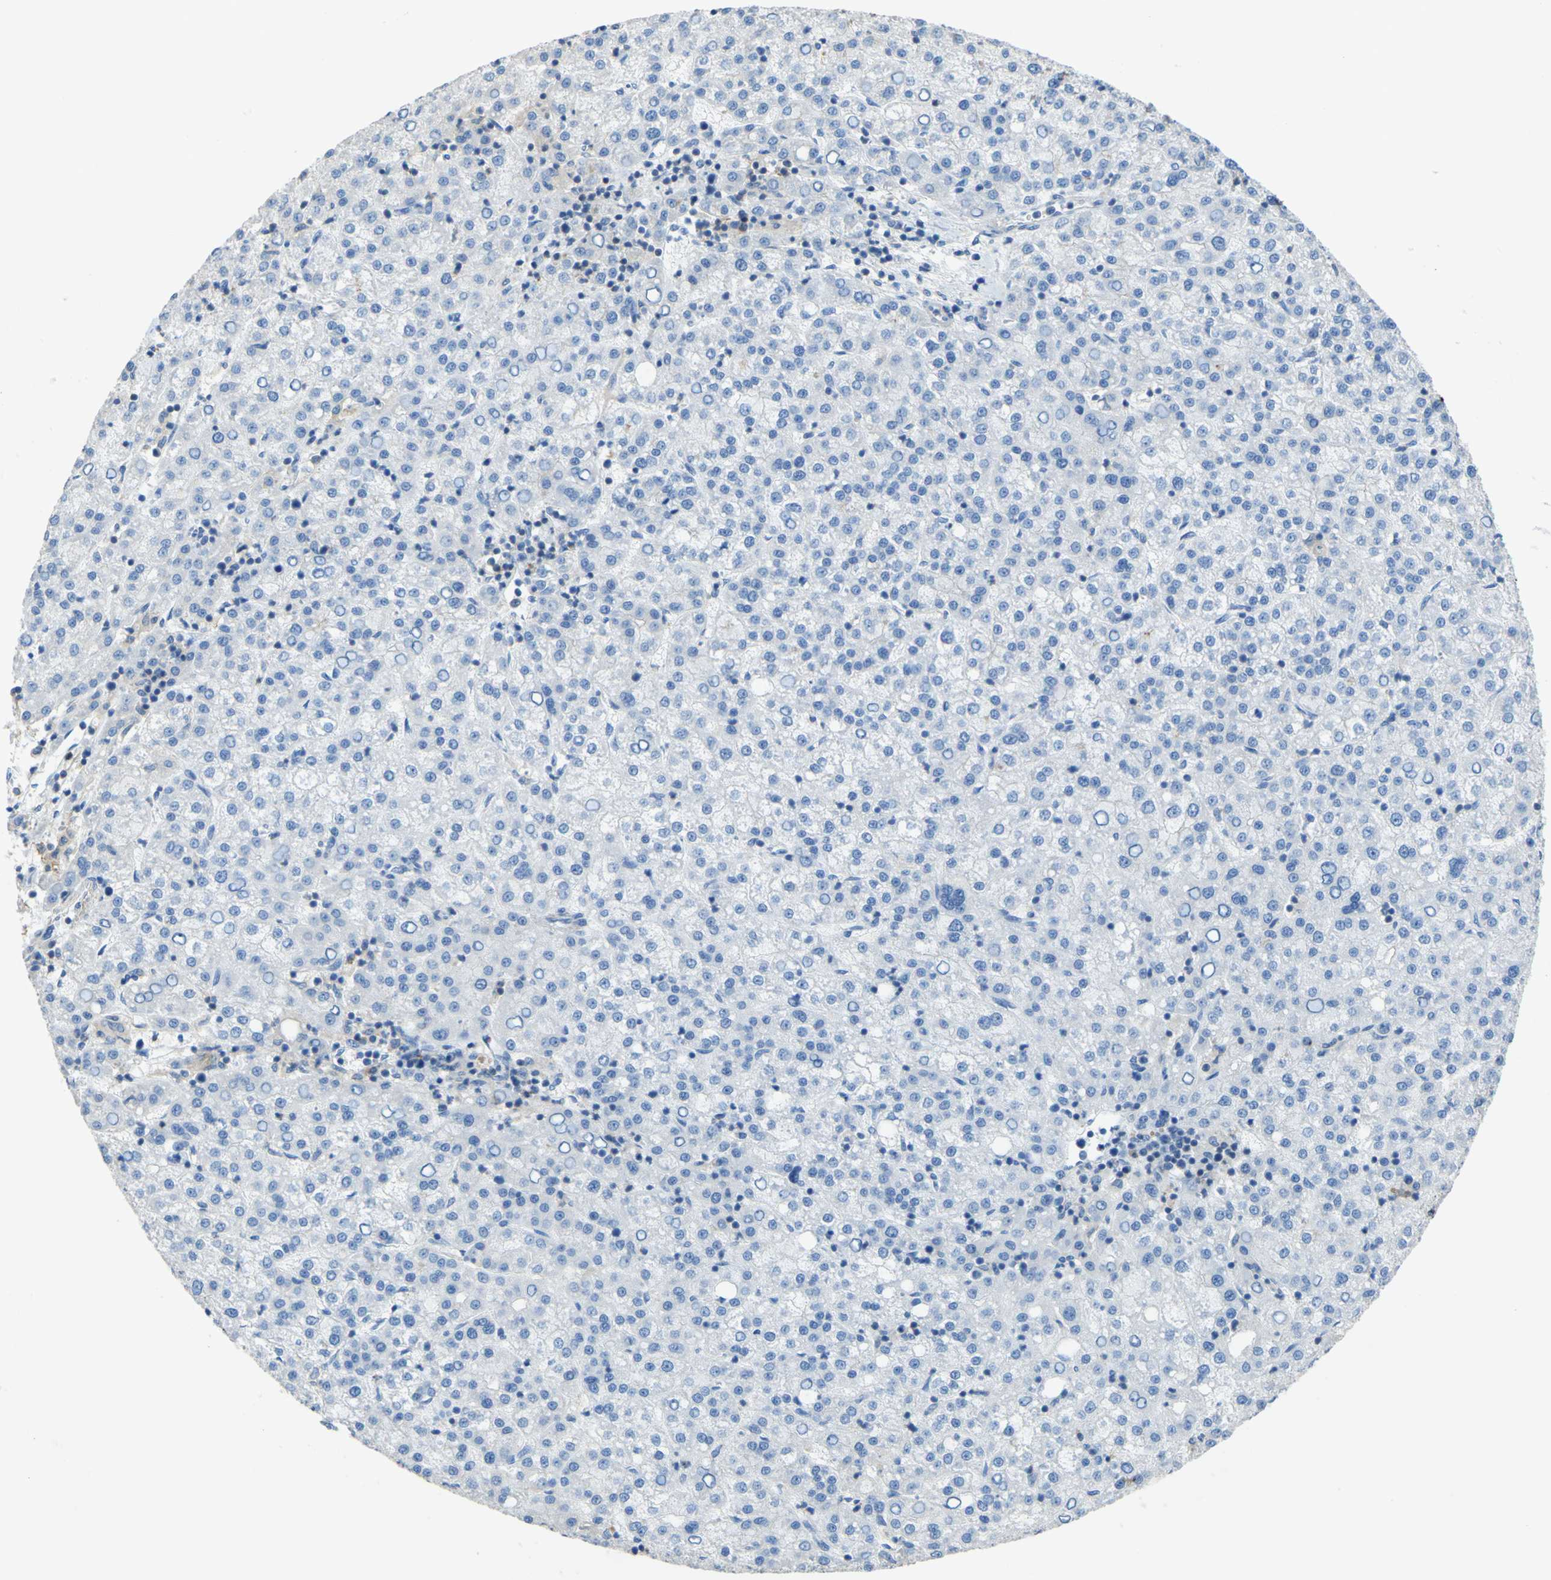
{"staining": {"intensity": "negative", "quantity": "none", "location": "none"}, "tissue": "liver cancer", "cell_type": "Tumor cells", "image_type": "cancer", "snomed": [{"axis": "morphology", "description": "Carcinoma, Hepatocellular, NOS"}, {"axis": "topography", "description": "Liver"}], "caption": "Human liver hepatocellular carcinoma stained for a protein using immunohistochemistry demonstrates no staining in tumor cells.", "gene": "OGN", "patient": {"sex": "female", "age": 58}}